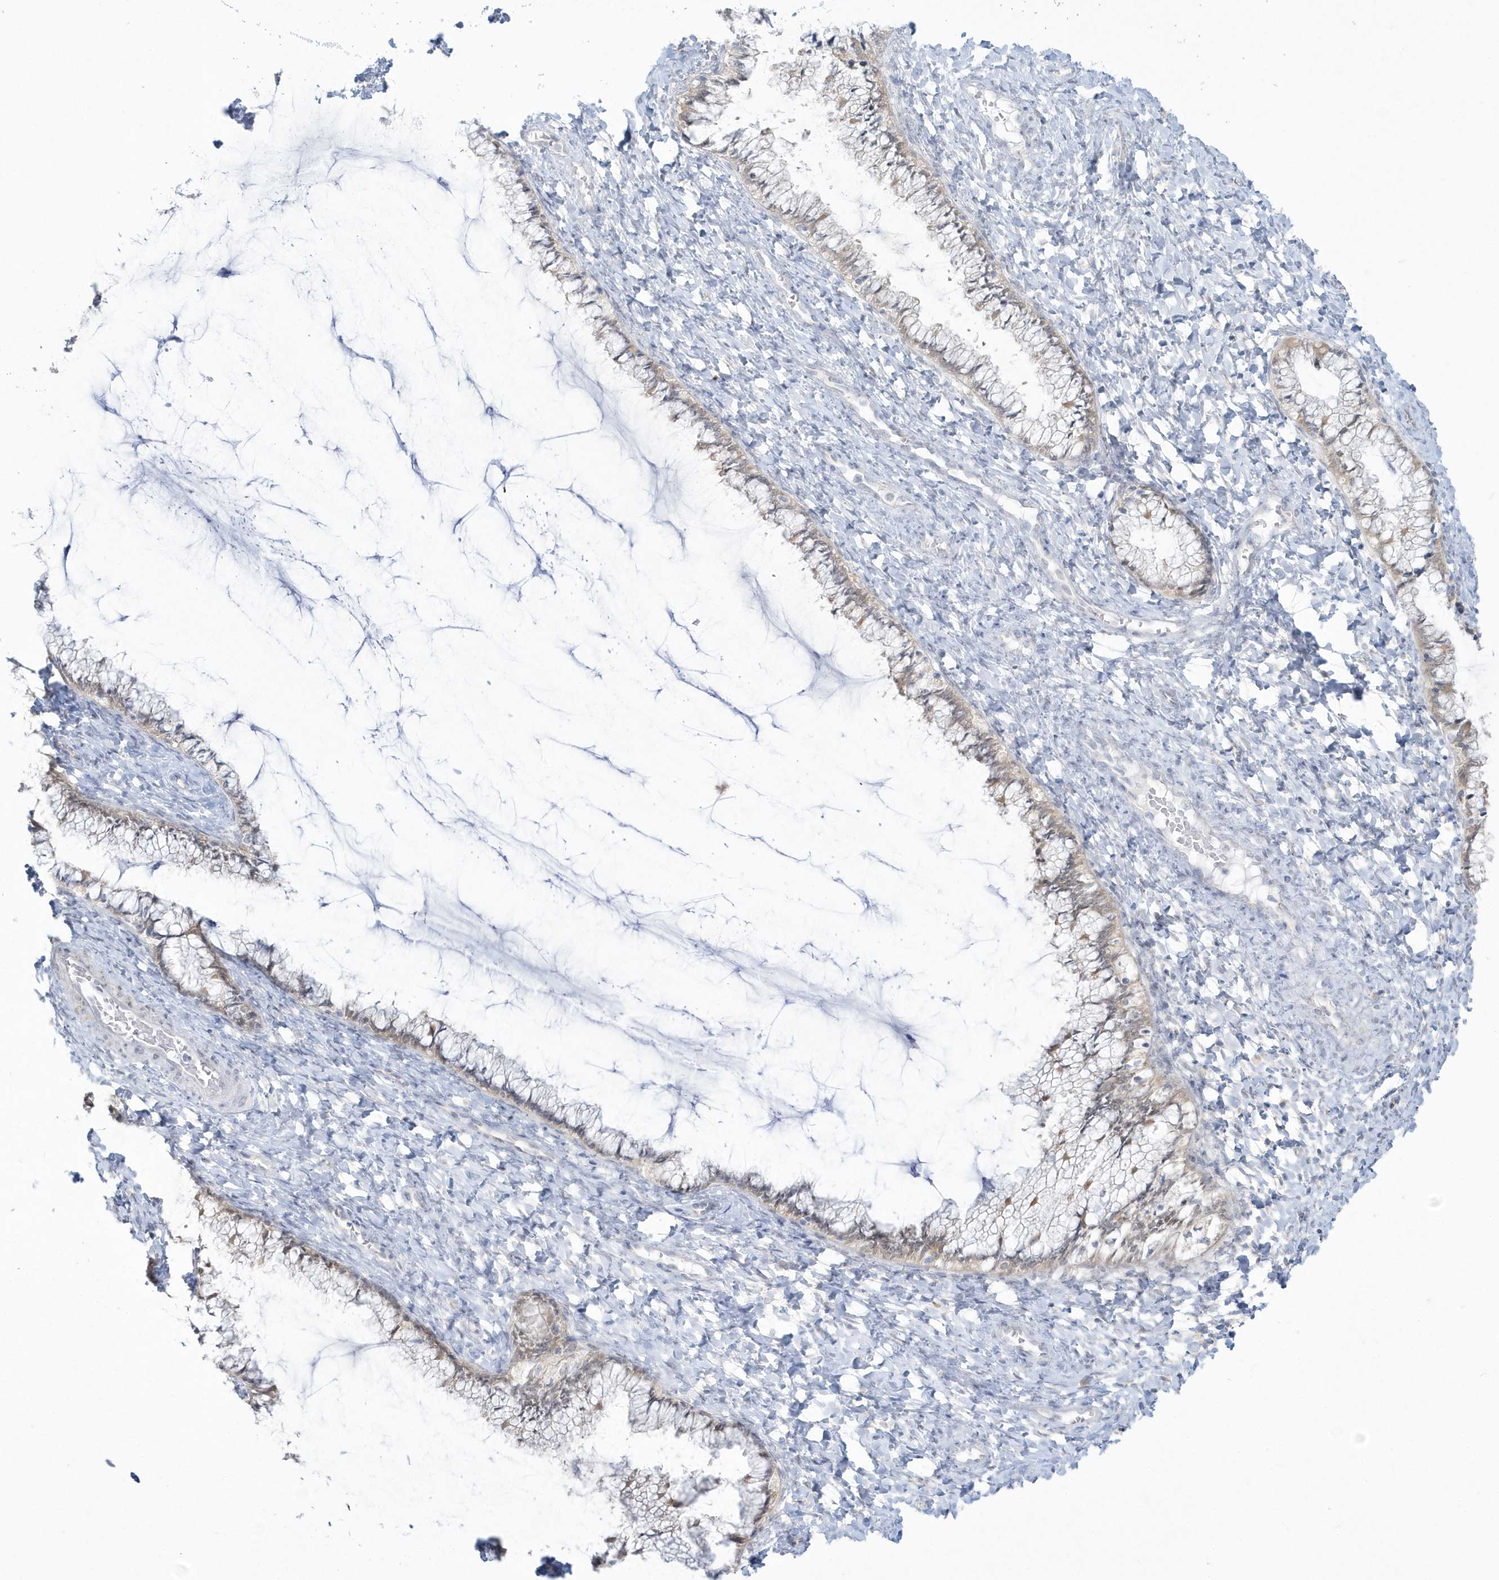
{"staining": {"intensity": "weak", "quantity": "<25%", "location": "cytoplasmic/membranous"}, "tissue": "cervix", "cell_type": "Glandular cells", "image_type": "normal", "snomed": [{"axis": "morphology", "description": "Normal tissue, NOS"}, {"axis": "morphology", "description": "Adenocarcinoma, NOS"}, {"axis": "topography", "description": "Cervix"}], "caption": "An IHC histopathology image of unremarkable cervix is shown. There is no staining in glandular cells of cervix.", "gene": "PCBD1", "patient": {"sex": "female", "age": 29}}